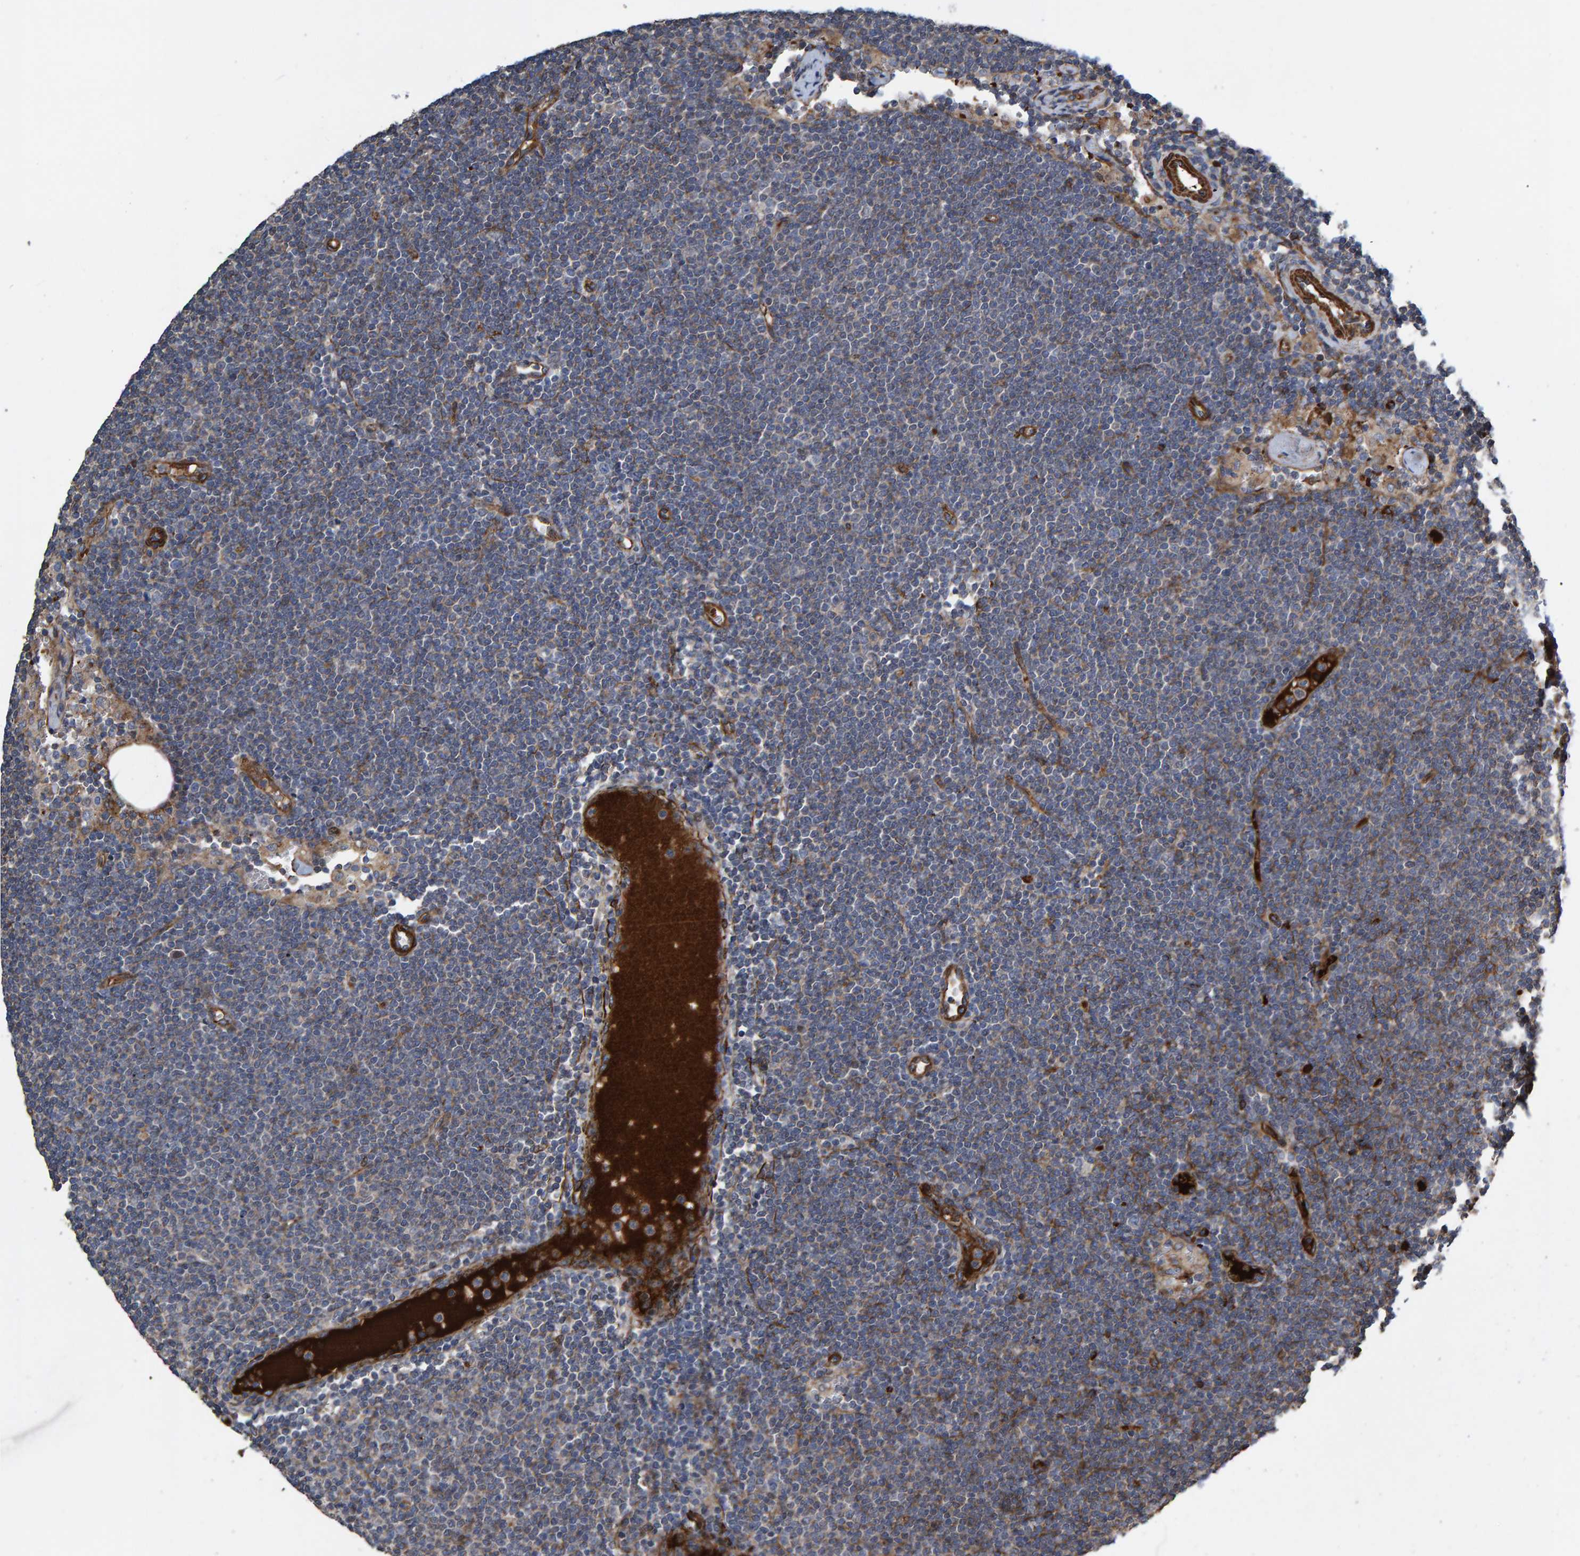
{"staining": {"intensity": "weak", "quantity": "<25%", "location": "cytoplasmic/membranous"}, "tissue": "lymphoma", "cell_type": "Tumor cells", "image_type": "cancer", "snomed": [{"axis": "morphology", "description": "Malignant lymphoma, non-Hodgkin's type, Low grade"}, {"axis": "topography", "description": "Lymph node"}], "caption": "Human lymphoma stained for a protein using immunohistochemistry (IHC) exhibits no staining in tumor cells.", "gene": "SLIT2", "patient": {"sex": "female", "age": 53}}